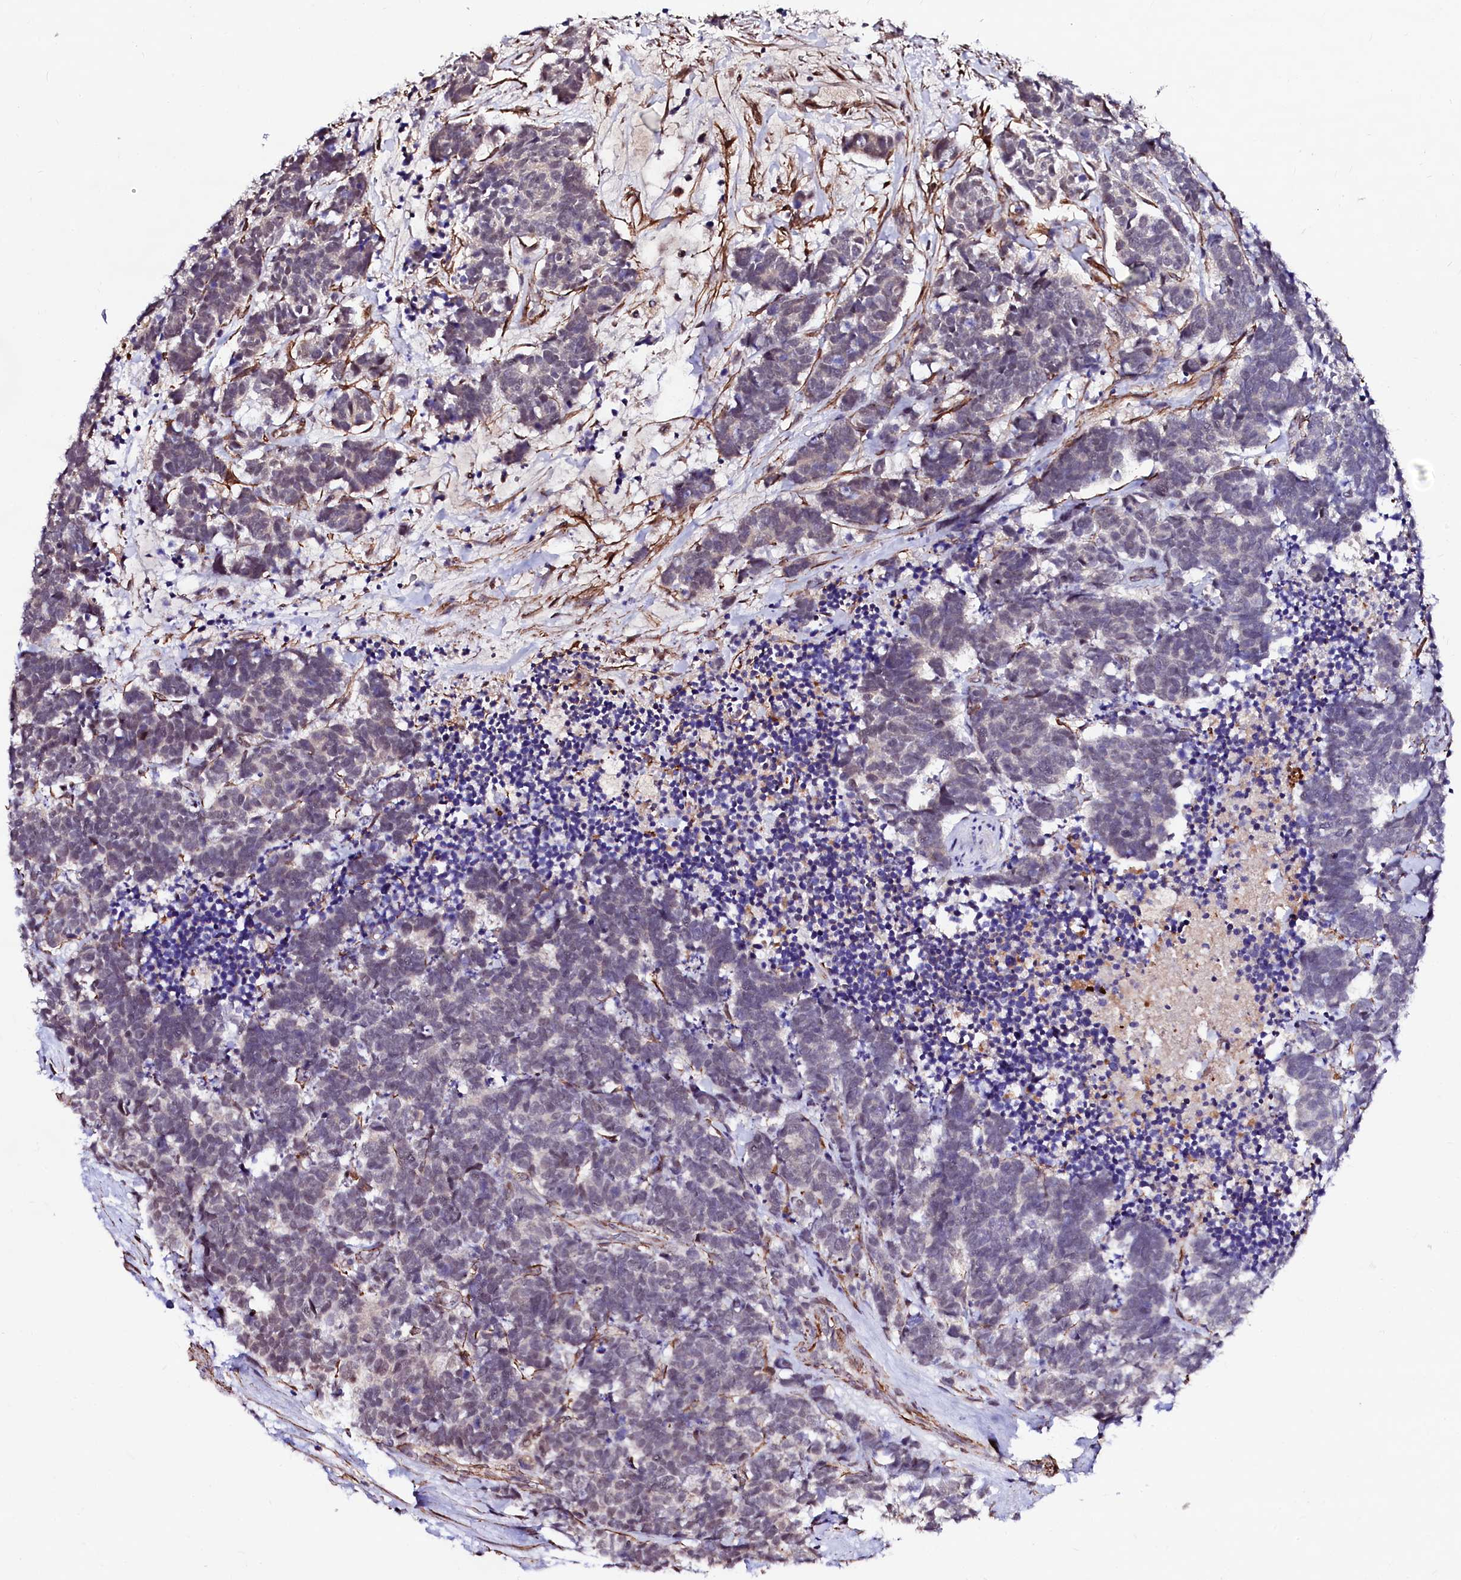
{"staining": {"intensity": "weak", "quantity": "<25%", "location": "nuclear"}, "tissue": "carcinoid", "cell_type": "Tumor cells", "image_type": "cancer", "snomed": [{"axis": "morphology", "description": "Carcinoma, NOS"}, {"axis": "morphology", "description": "Carcinoid, malignant, NOS"}, {"axis": "topography", "description": "Urinary bladder"}], "caption": "Immunohistochemical staining of human carcinoma shows no significant positivity in tumor cells.", "gene": "GPR176", "patient": {"sex": "male", "age": 57}}